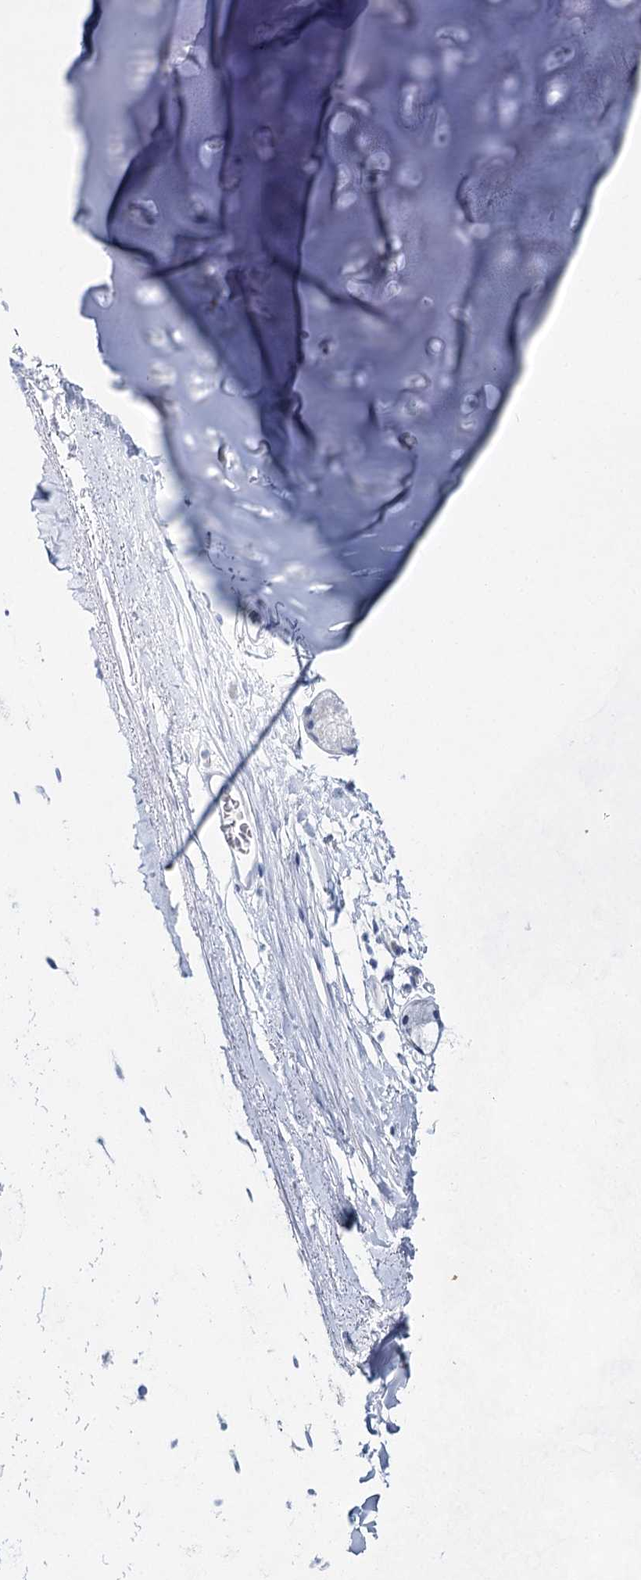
{"staining": {"intensity": "negative", "quantity": "none", "location": "none"}, "tissue": "adipose tissue", "cell_type": "Adipocytes", "image_type": "normal", "snomed": [{"axis": "morphology", "description": "Normal tissue, NOS"}, {"axis": "topography", "description": "Lymph node"}, {"axis": "topography", "description": "Bronchus"}], "caption": "Adipocytes show no significant protein expression in unremarkable adipose tissue. The staining was performed using DAB (3,3'-diaminobenzidine) to visualize the protein expression in brown, while the nuclei were stained in blue with hematoxylin (Magnification: 20x).", "gene": "SLC17A2", "patient": {"sex": "male", "age": 63}}